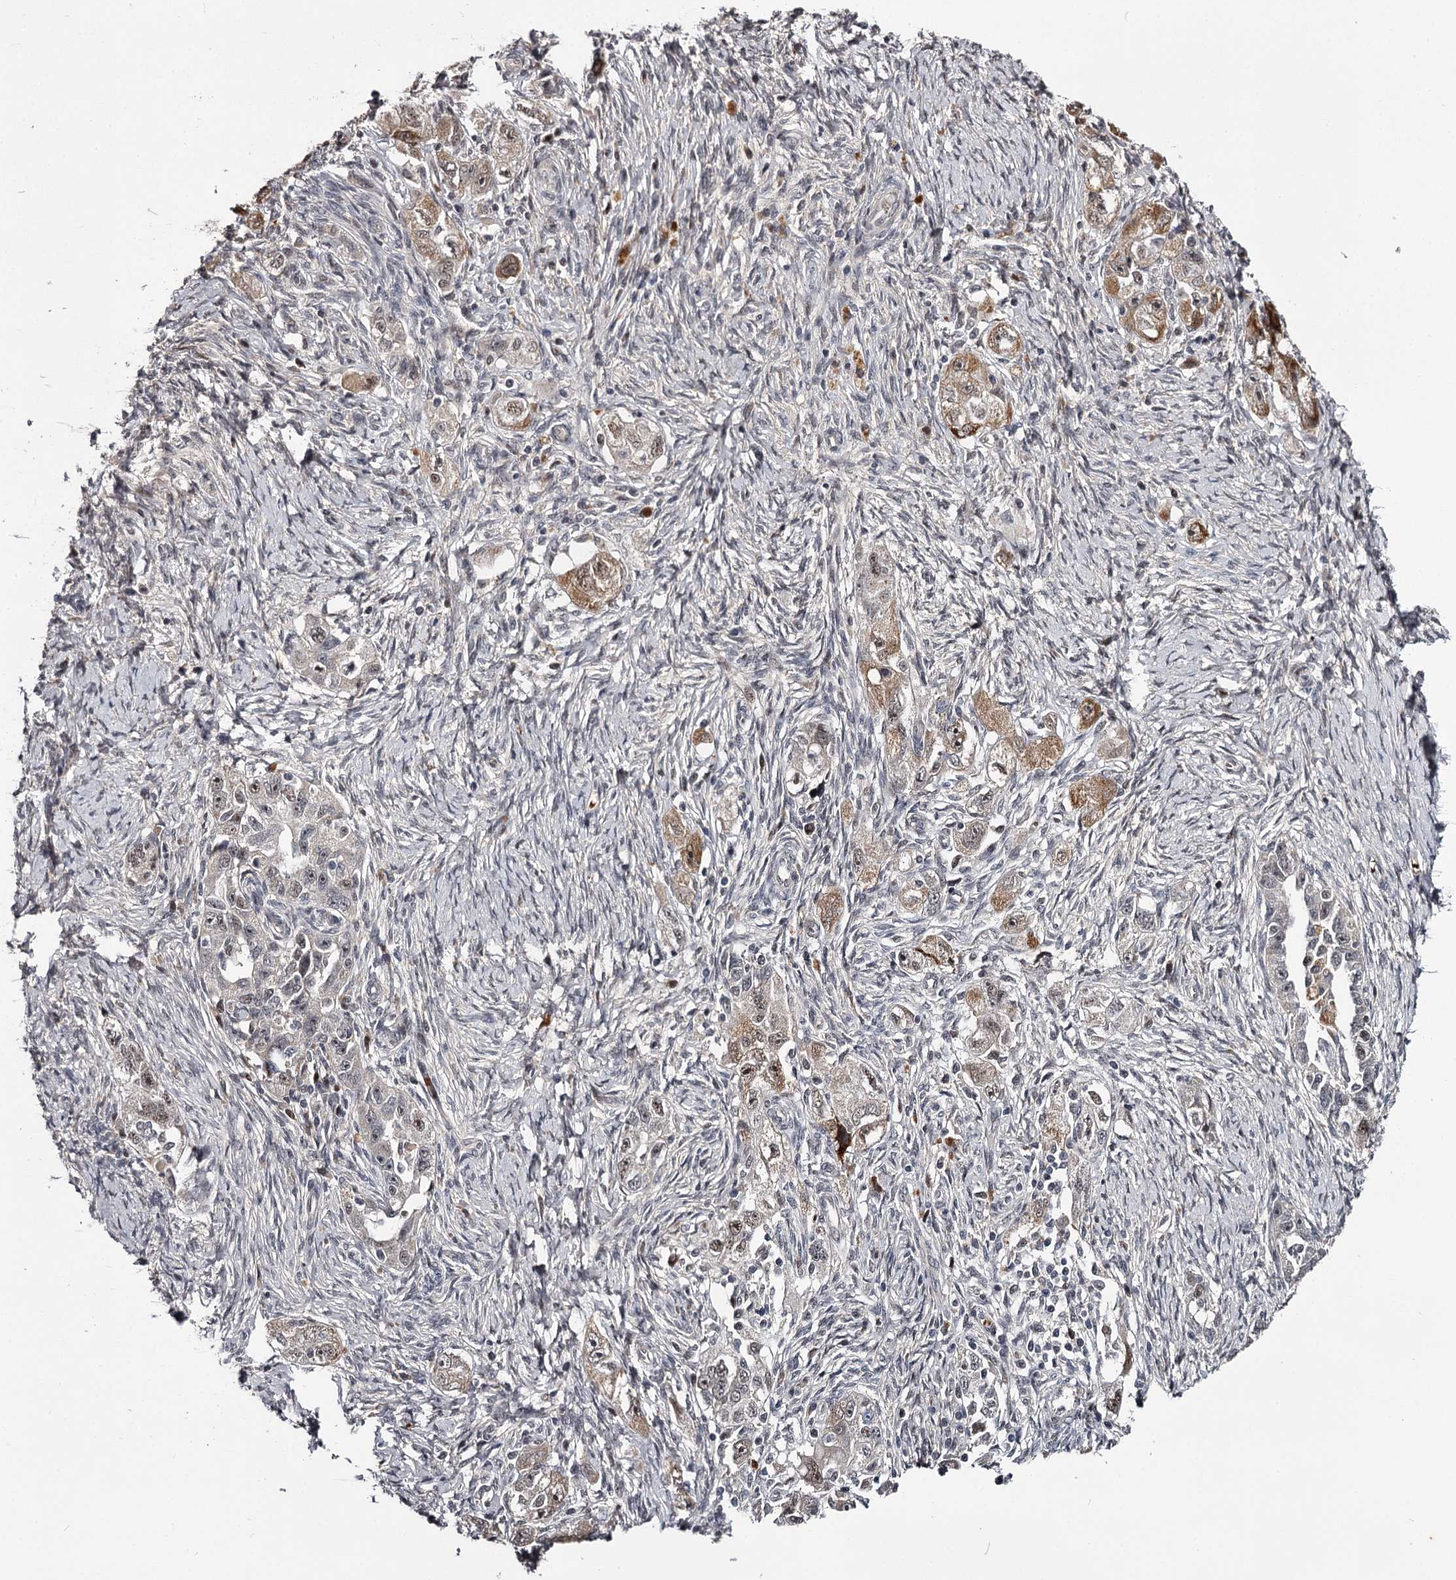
{"staining": {"intensity": "moderate", "quantity": "<25%", "location": "cytoplasmic/membranous"}, "tissue": "ovarian cancer", "cell_type": "Tumor cells", "image_type": "cancer", "snomed": [{"axis": "morphology", "description": "Carcinoma, NOS"}, {"axis": "morphology", "description": "Cystadenocarcinoma, serous, NOS"}, {"axis": "topography", "description": "Ovary"}], "caption": "Serous cystadenocarcinoma (ovarian) stained for a protein (brown) displays moderate cytoplasmic/membranous positive expression in about <25% of tumor cells.", "gene": "RNF44", "patient": {"sex": "female", "age": 69}}